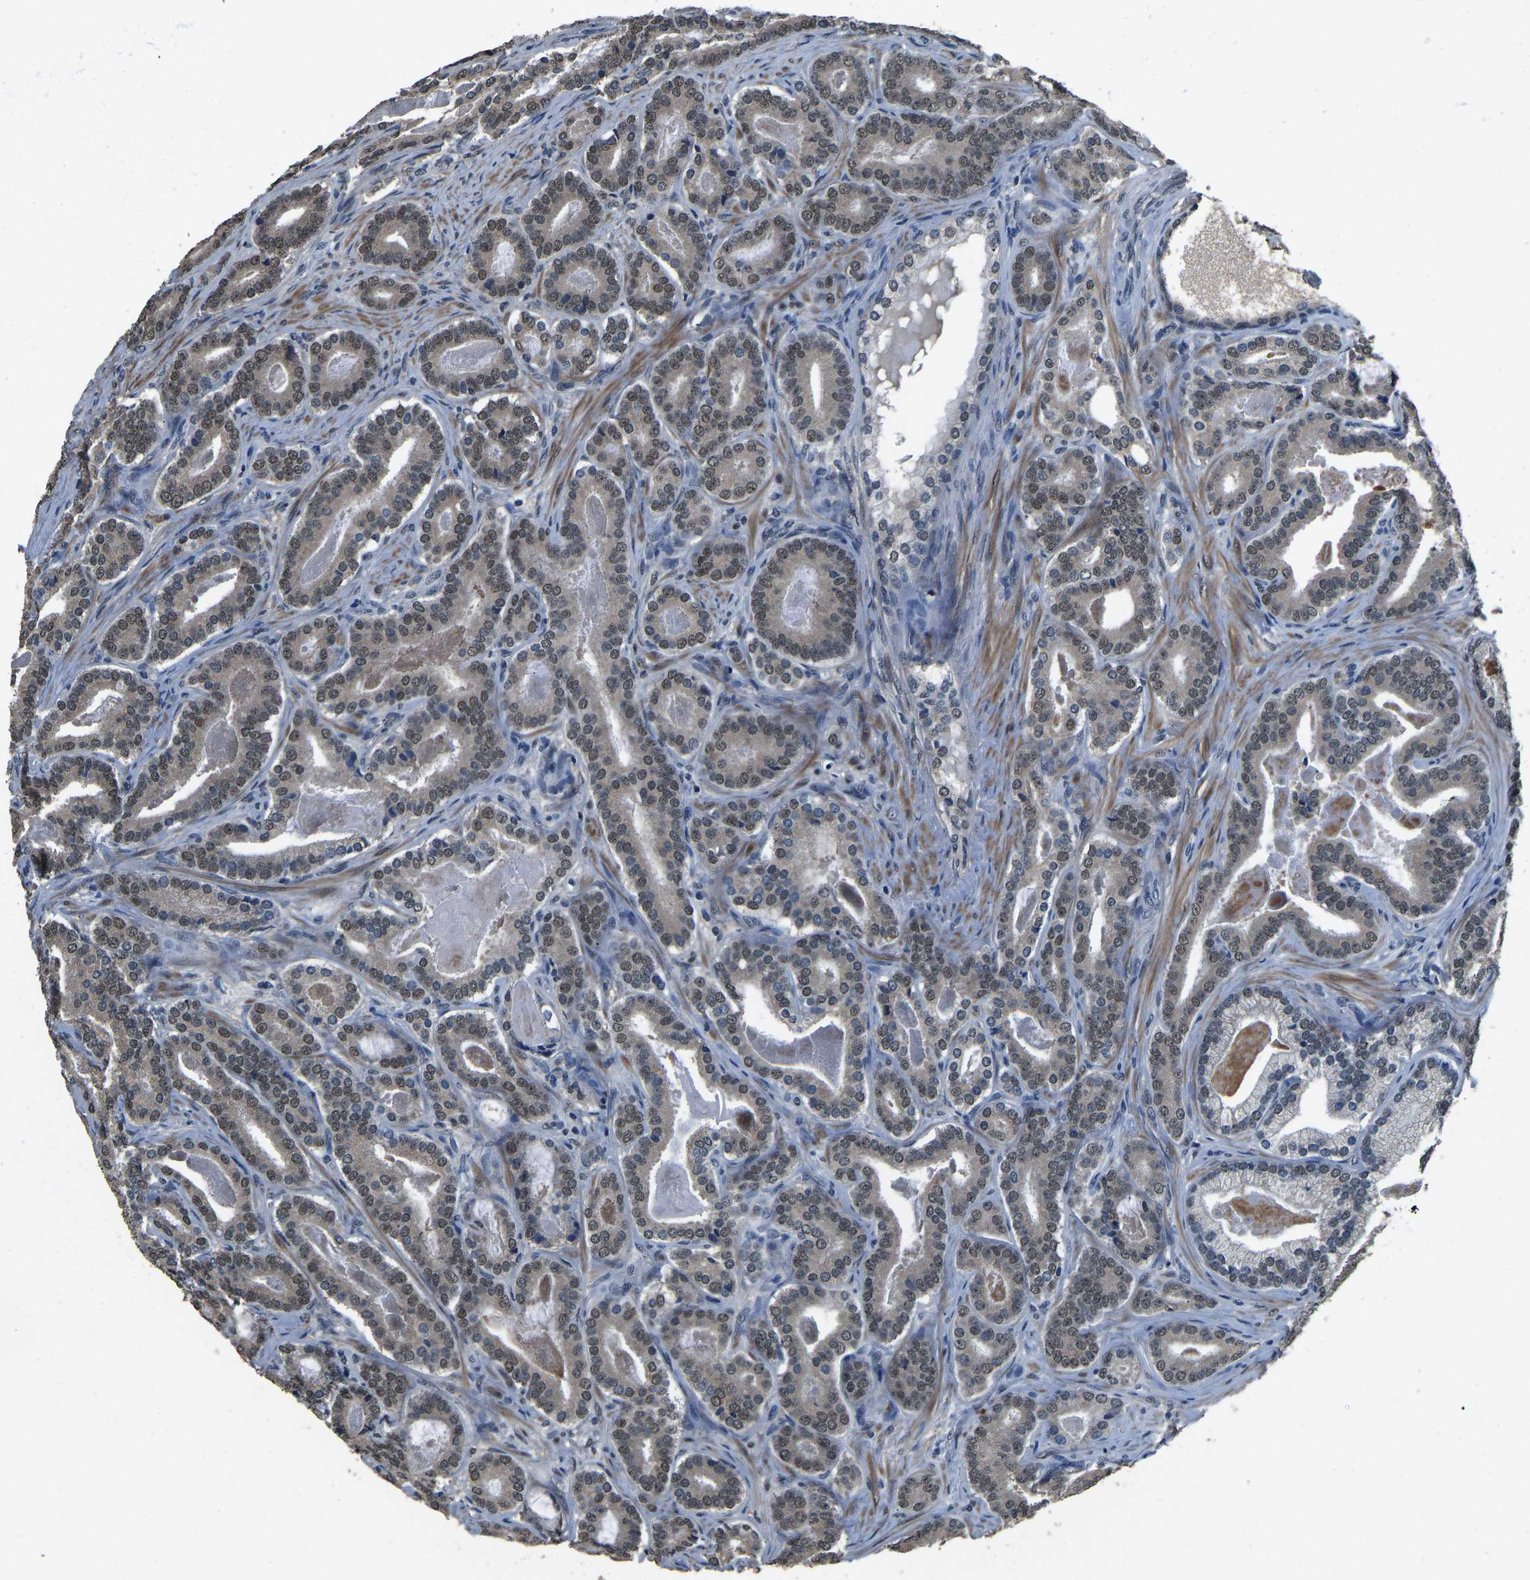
{"staining": {"intensity": "weak", "quantity": ">75%", "location": "nuclear"}, "tissue": "prostate cancer", "cell_type": "Tumor cells", "image_type": "cancer", "snomed": [{"axis": "morphology", "description": "Adenocarcinoma, High grade"}, {"axis": "topography", "description": "Prostate"}], "caption": "This histopathology image demonstrates immunohistochemistry staining of human prostate adenocarcinoma (high-grade), with low weak nuclear expression in approximately >75% of tumor cells.", "gene": "TOX4", "patient": {"sex": "male", "age": 60}}